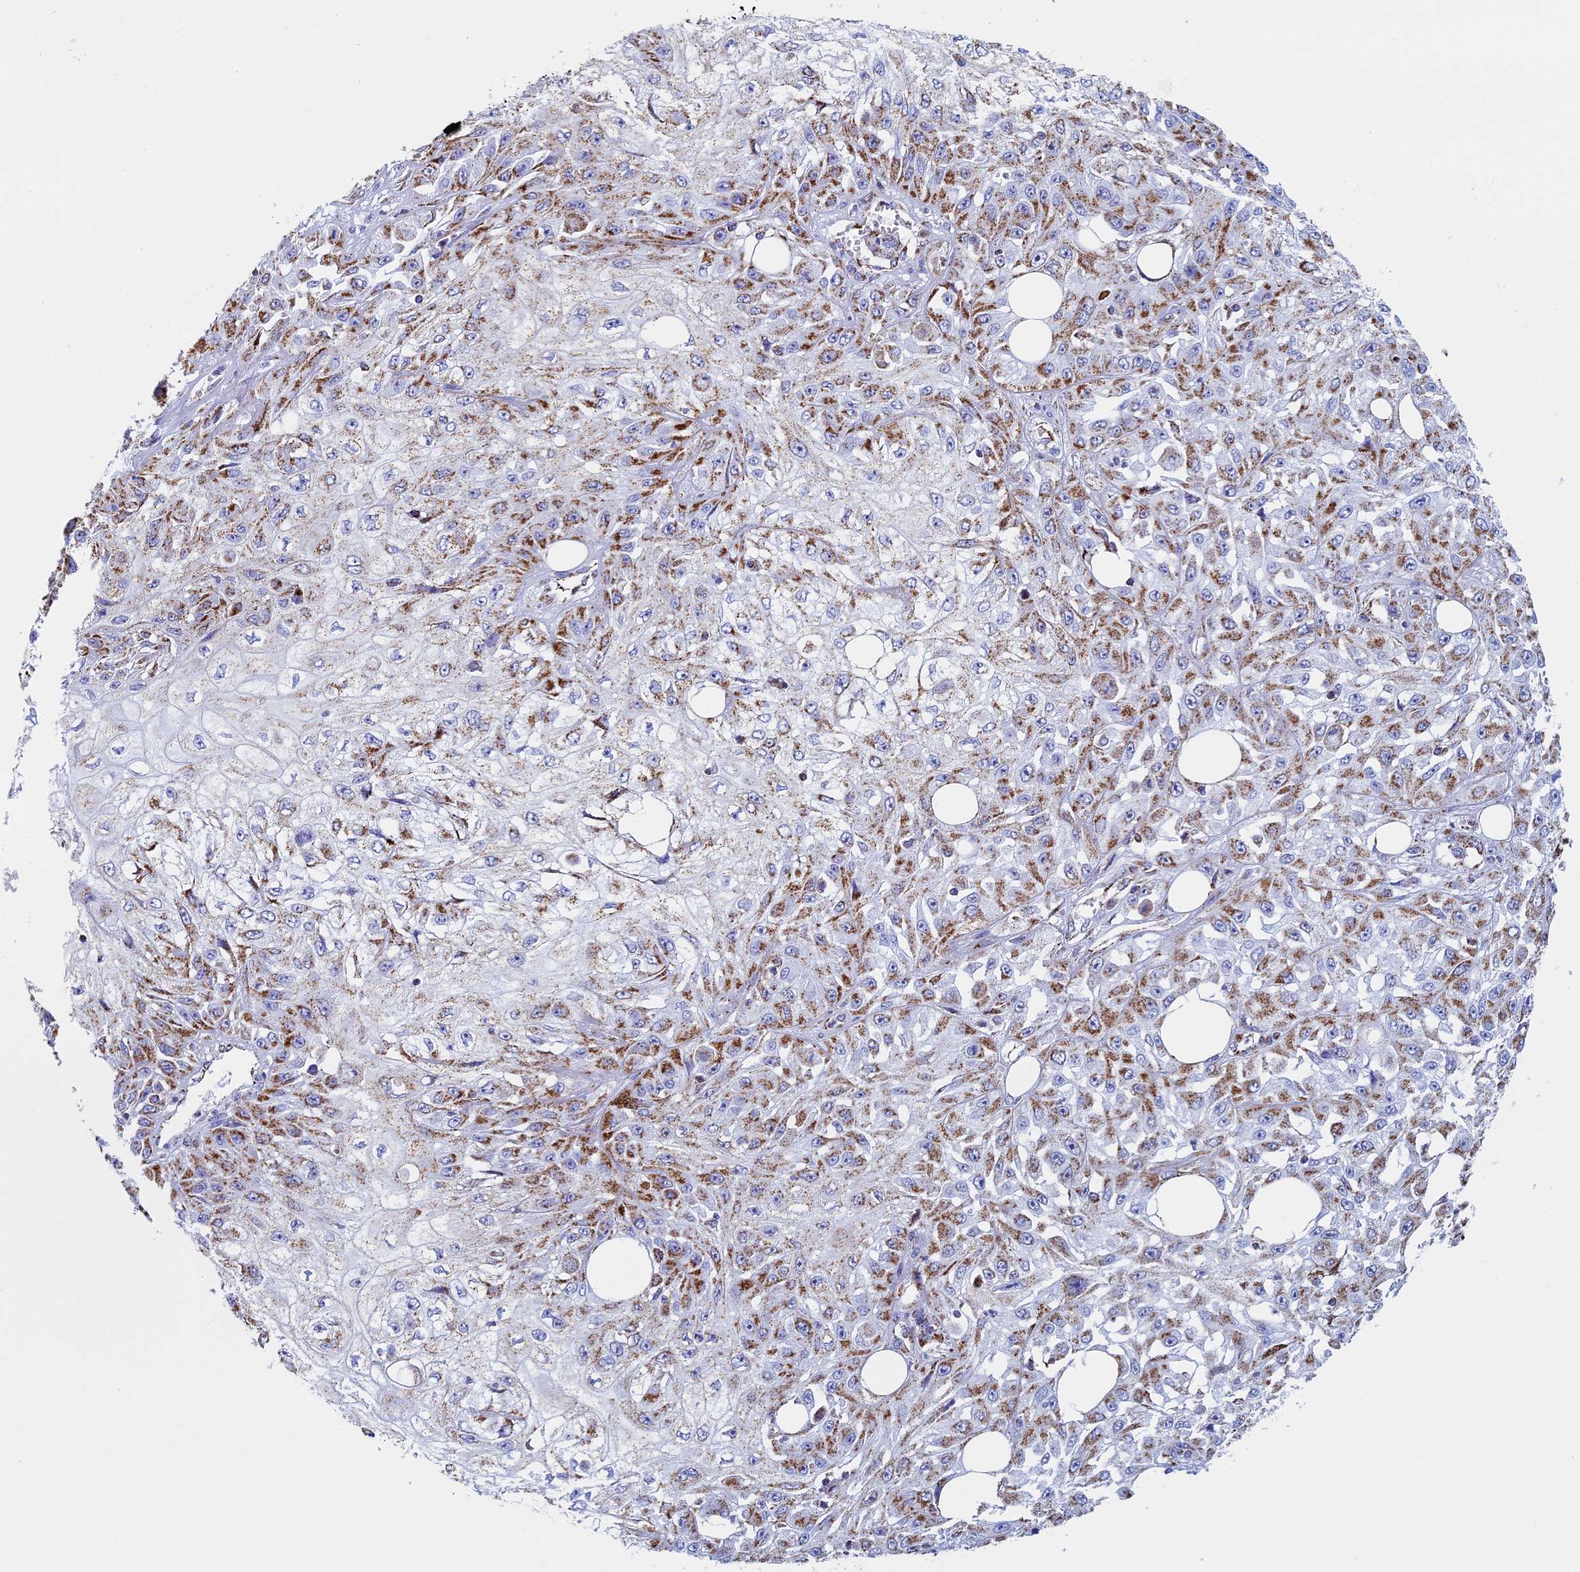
{"staining": {"intensity": "moderate", "quantity": ">75%", "location": "cytoplasmic/membranous"}, "tissue": "skin cancer", "cell_type": "Tumor cells", "image_type": "cancer", "snomed": [{"axis": "morphology", "description": "Squamous cell carcinoma, NOS"}, {"axis": "morphology", "description": "Squamous cell carcinoma, metastatic, NOS"}, {"axis": "topography", "description": "Skin"}, {"axis": "topography", "description": "Lymph node"}], "caption": "A histopathology image of human squamous cell carcinoma (skin) stained for a protein demonstrates moderate cytoplasmic/membranous brown staining in tumor cells.", "gene": "UQCRFS1", "patient": {"sex": "male", "age": 75}}